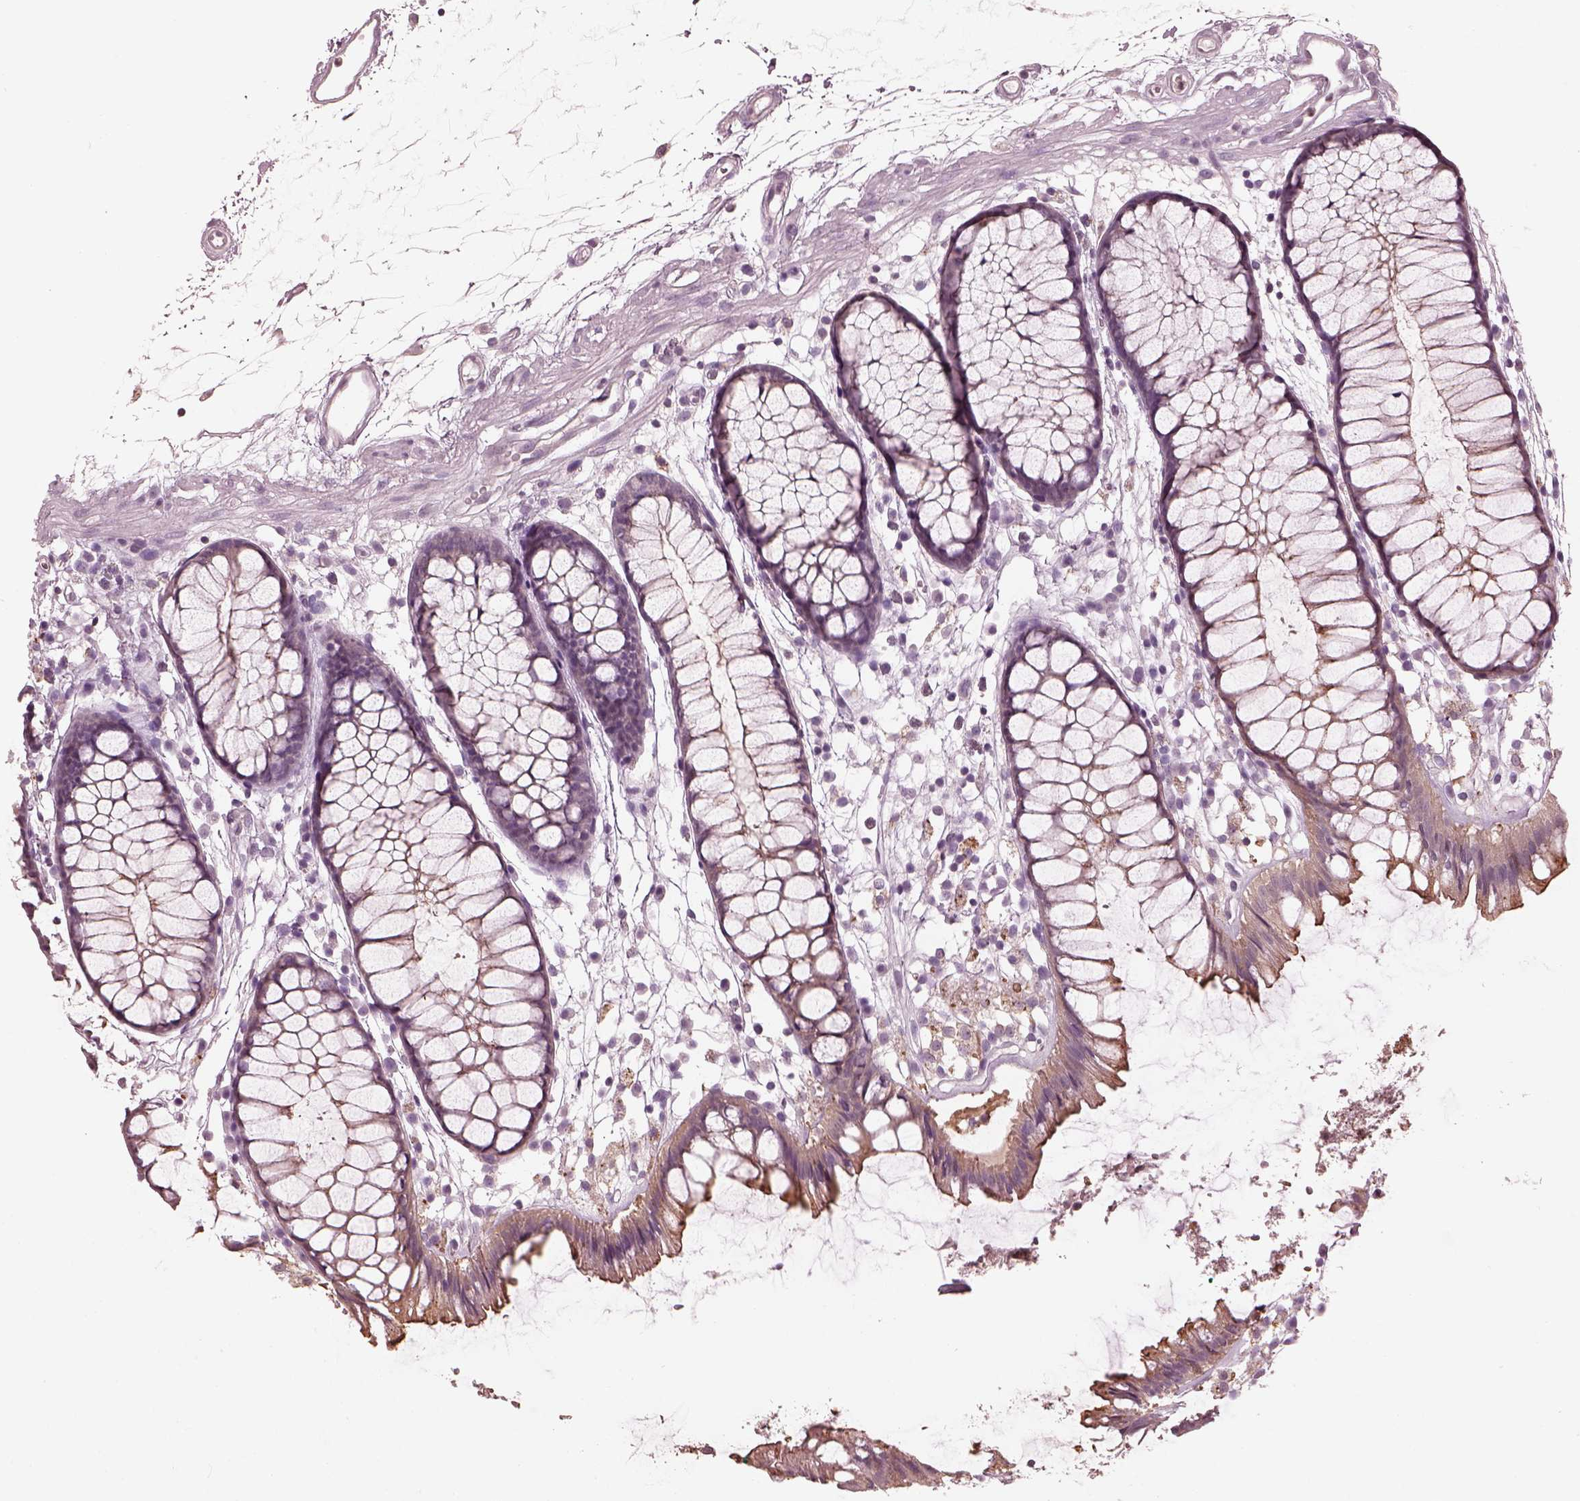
{"staining": {"intensity": "negative", "quantity": "none", "location": "none"}, "tissue": "colon", "cell_type": "Endothelial cells", "image_type": "normal", "snomed": [{"axis": "morphology", "description": "Normal tissue, NOS"}, {"axis": "morphology", "description": "Adenocarcinoma, NOS"}, {"axis": "topography", "description": "Colon"}], "caption": "A high-resolution micrograph shows IHC staining of unremarkable colon, which exhibits no significant expression in endothelial cells.", "gene": "TSKS", "patient": {"sex": "male", "age": 65}}